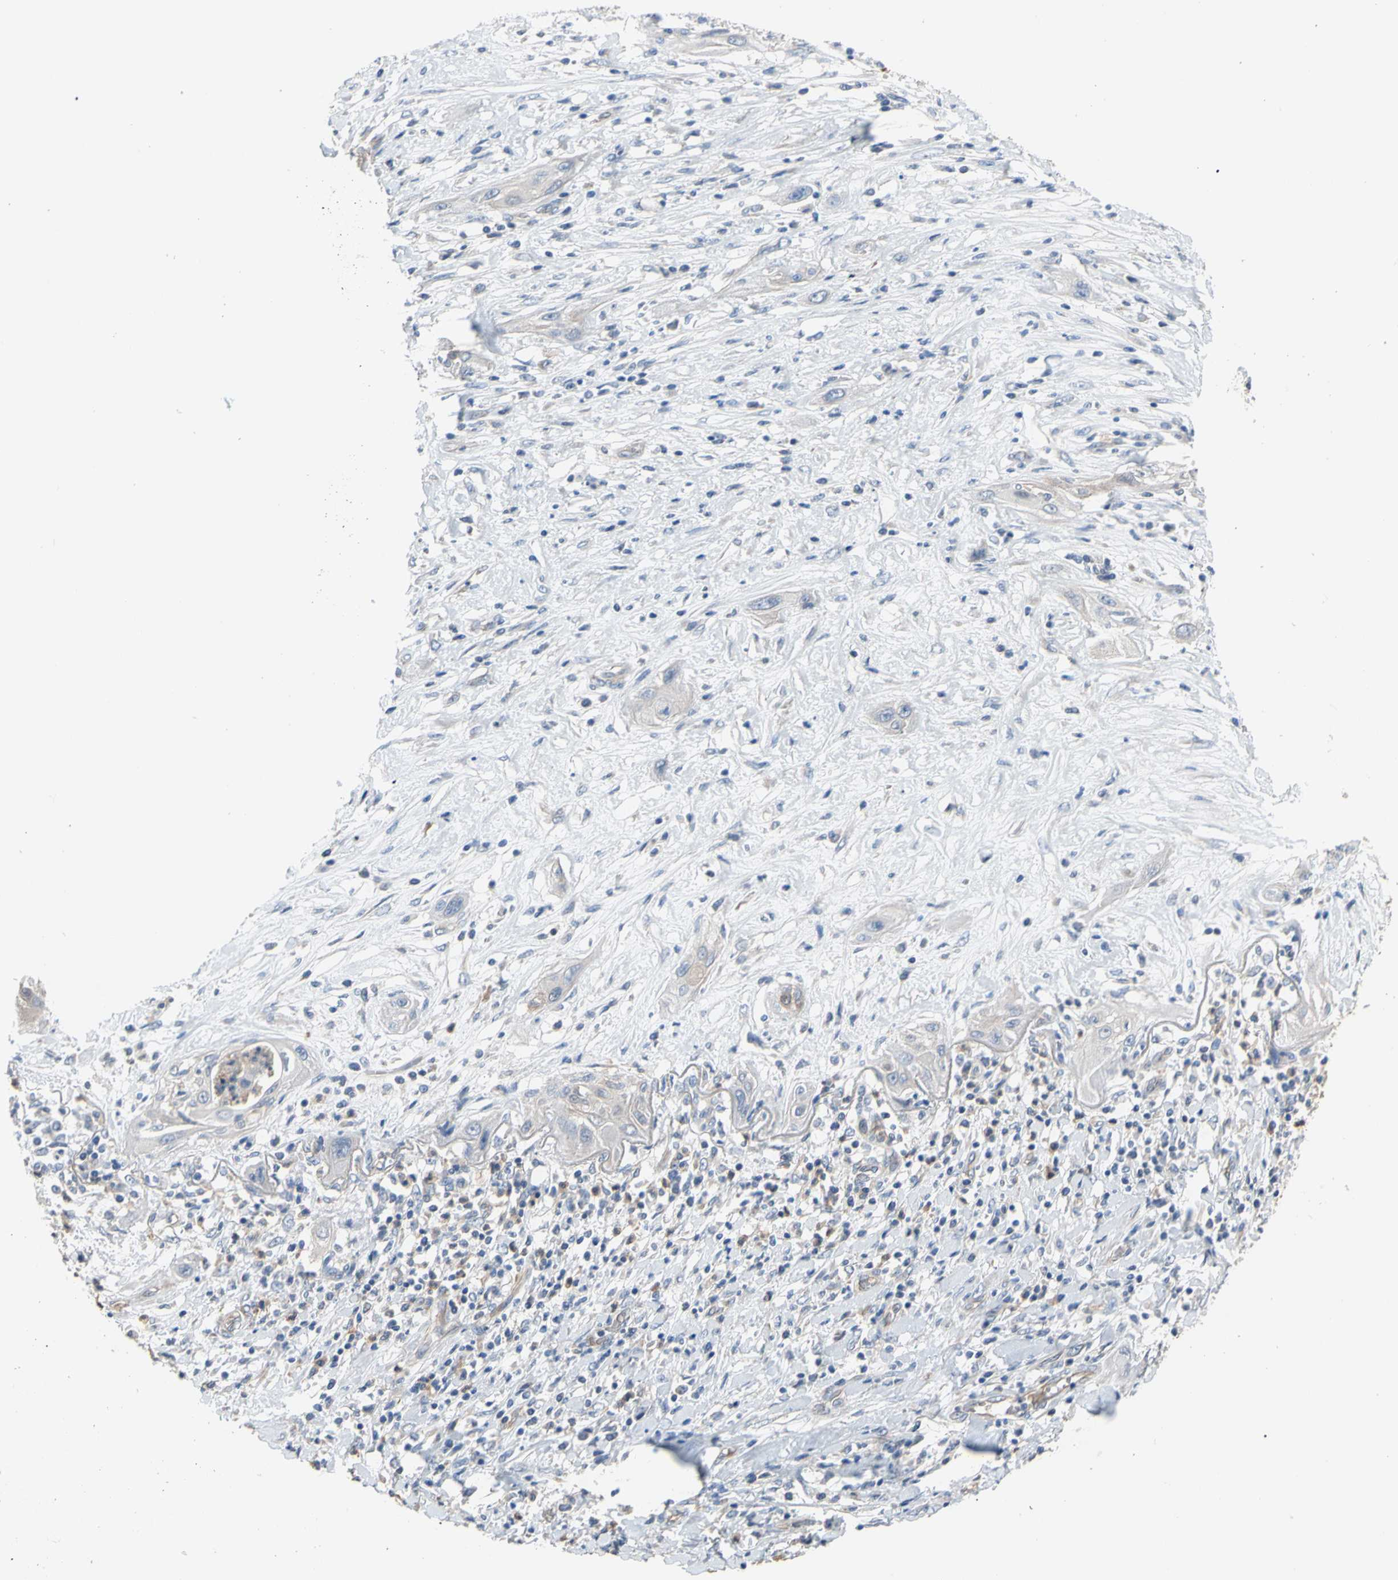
{"staining": {"intensity": "weak", "quantity": "25%-75%", "location": "cytoplasmic/membranous"}, "tissue": "lung cancer", "cell_type": "Tumor cells", "image_type": "cancer", "snomed": [{"axis": "morphology", "description": "Squamous cell carcinoma, NOS"}, {"axis": "topography", "description": "Lung"}], "caption": "Brown immunohistochemical staining in human squamous cell carcinoma (lung) displays weak cytoplasmic/membranous staining in about 25%-75% of tumor cells.", "gene": "BBOX1", "patient": {"sex": "female", "age": 47}}